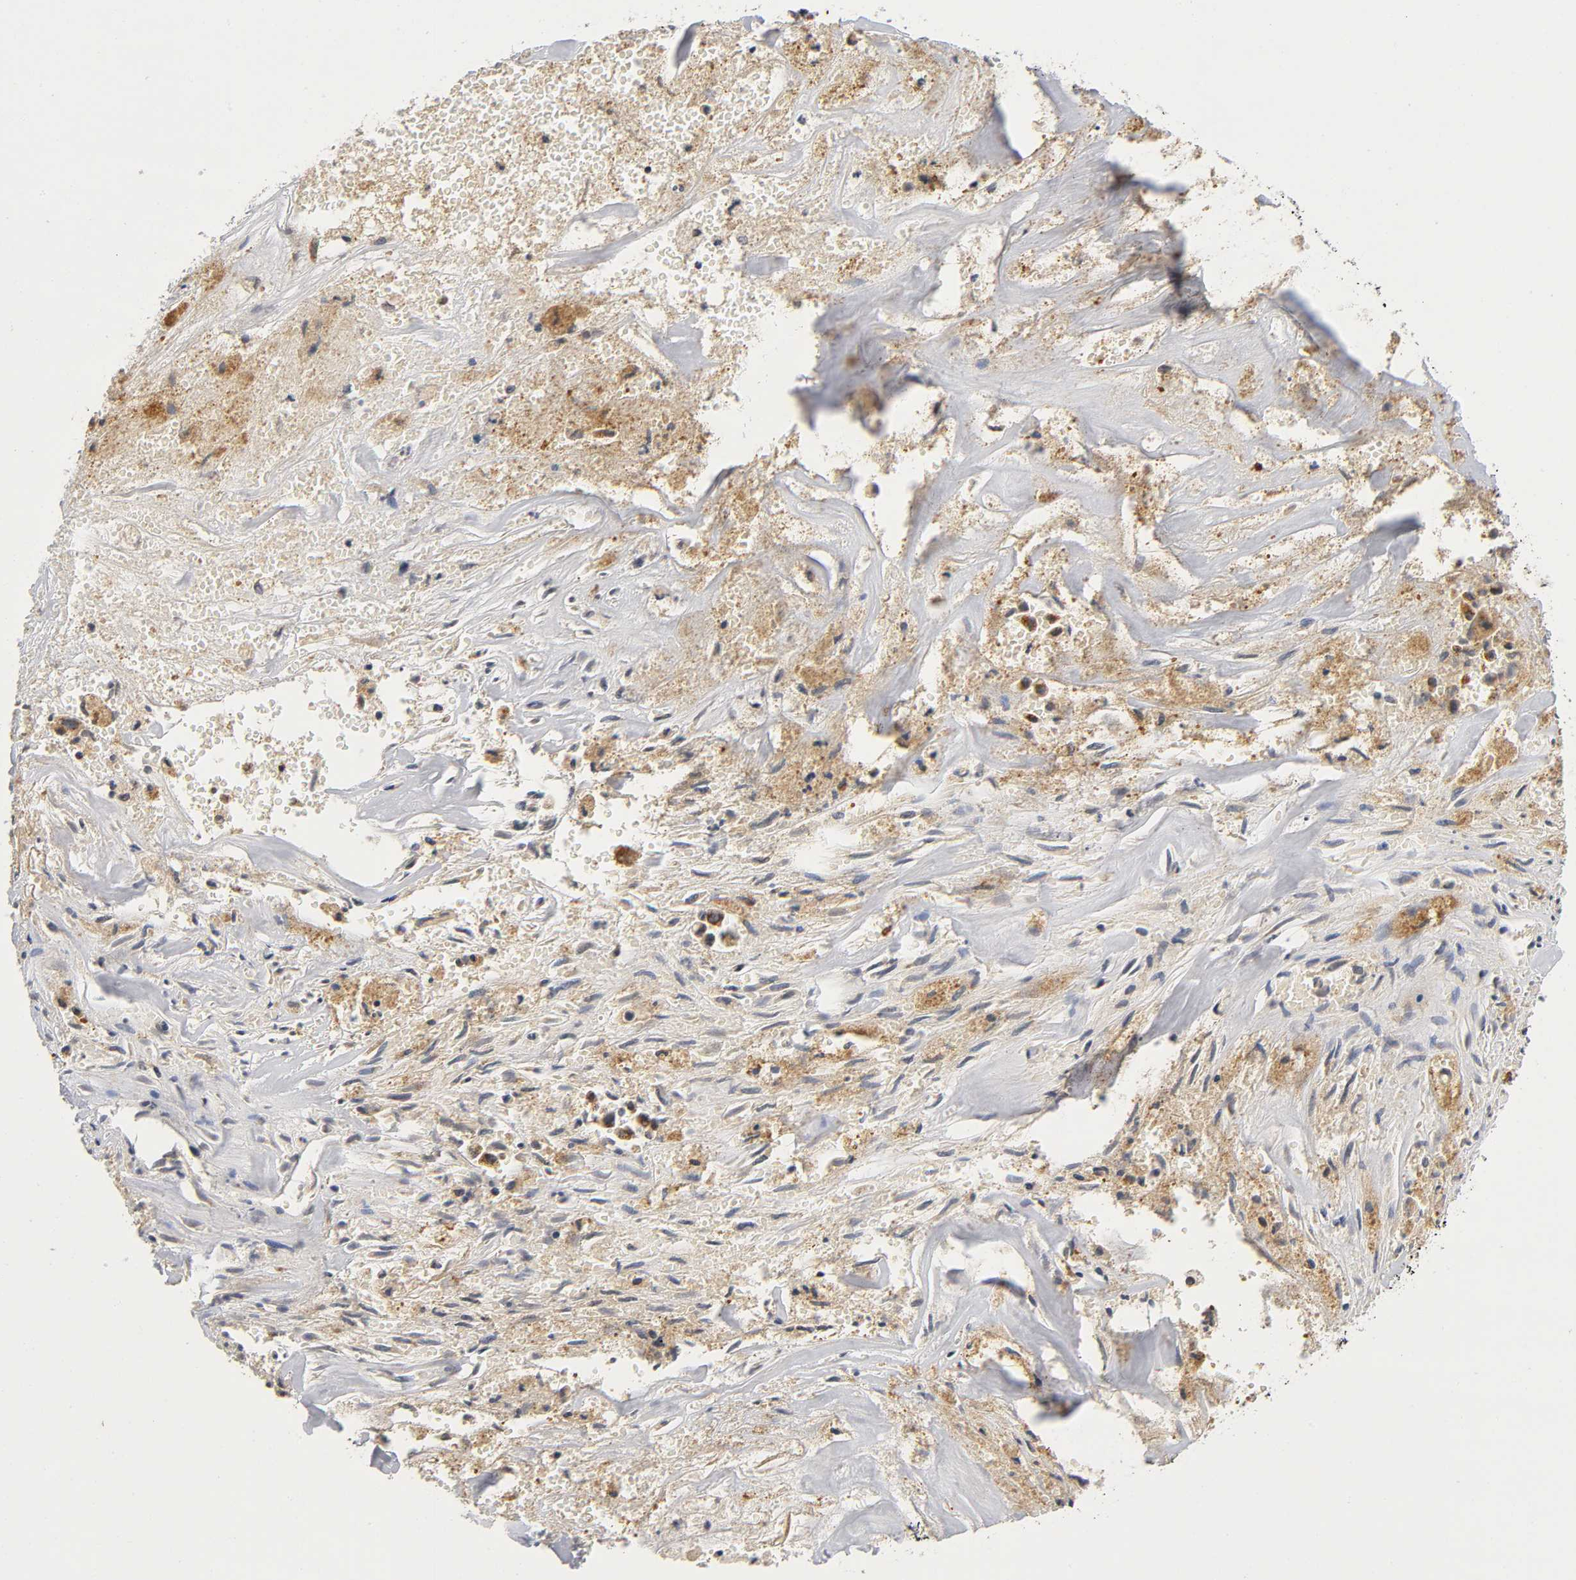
{"staining": {"intensity": "weak", "quantity": ">75%", "location": "cytoplasmic/membranous"}, "tissue": "liver cancer", "cell_type": "Tumor cells", "image_type": "cancer", "snomed": [{"axis": "morphology", "description": "Cholangiocarcinoma"}, {"axis": "topography", "description": "Liver"}], "caption": "Human liver cancer stained with a protein marker reveals weak staining in tumor cells.", "gene": "NRP1", "patient": {"sex": "female", "age": 70}}